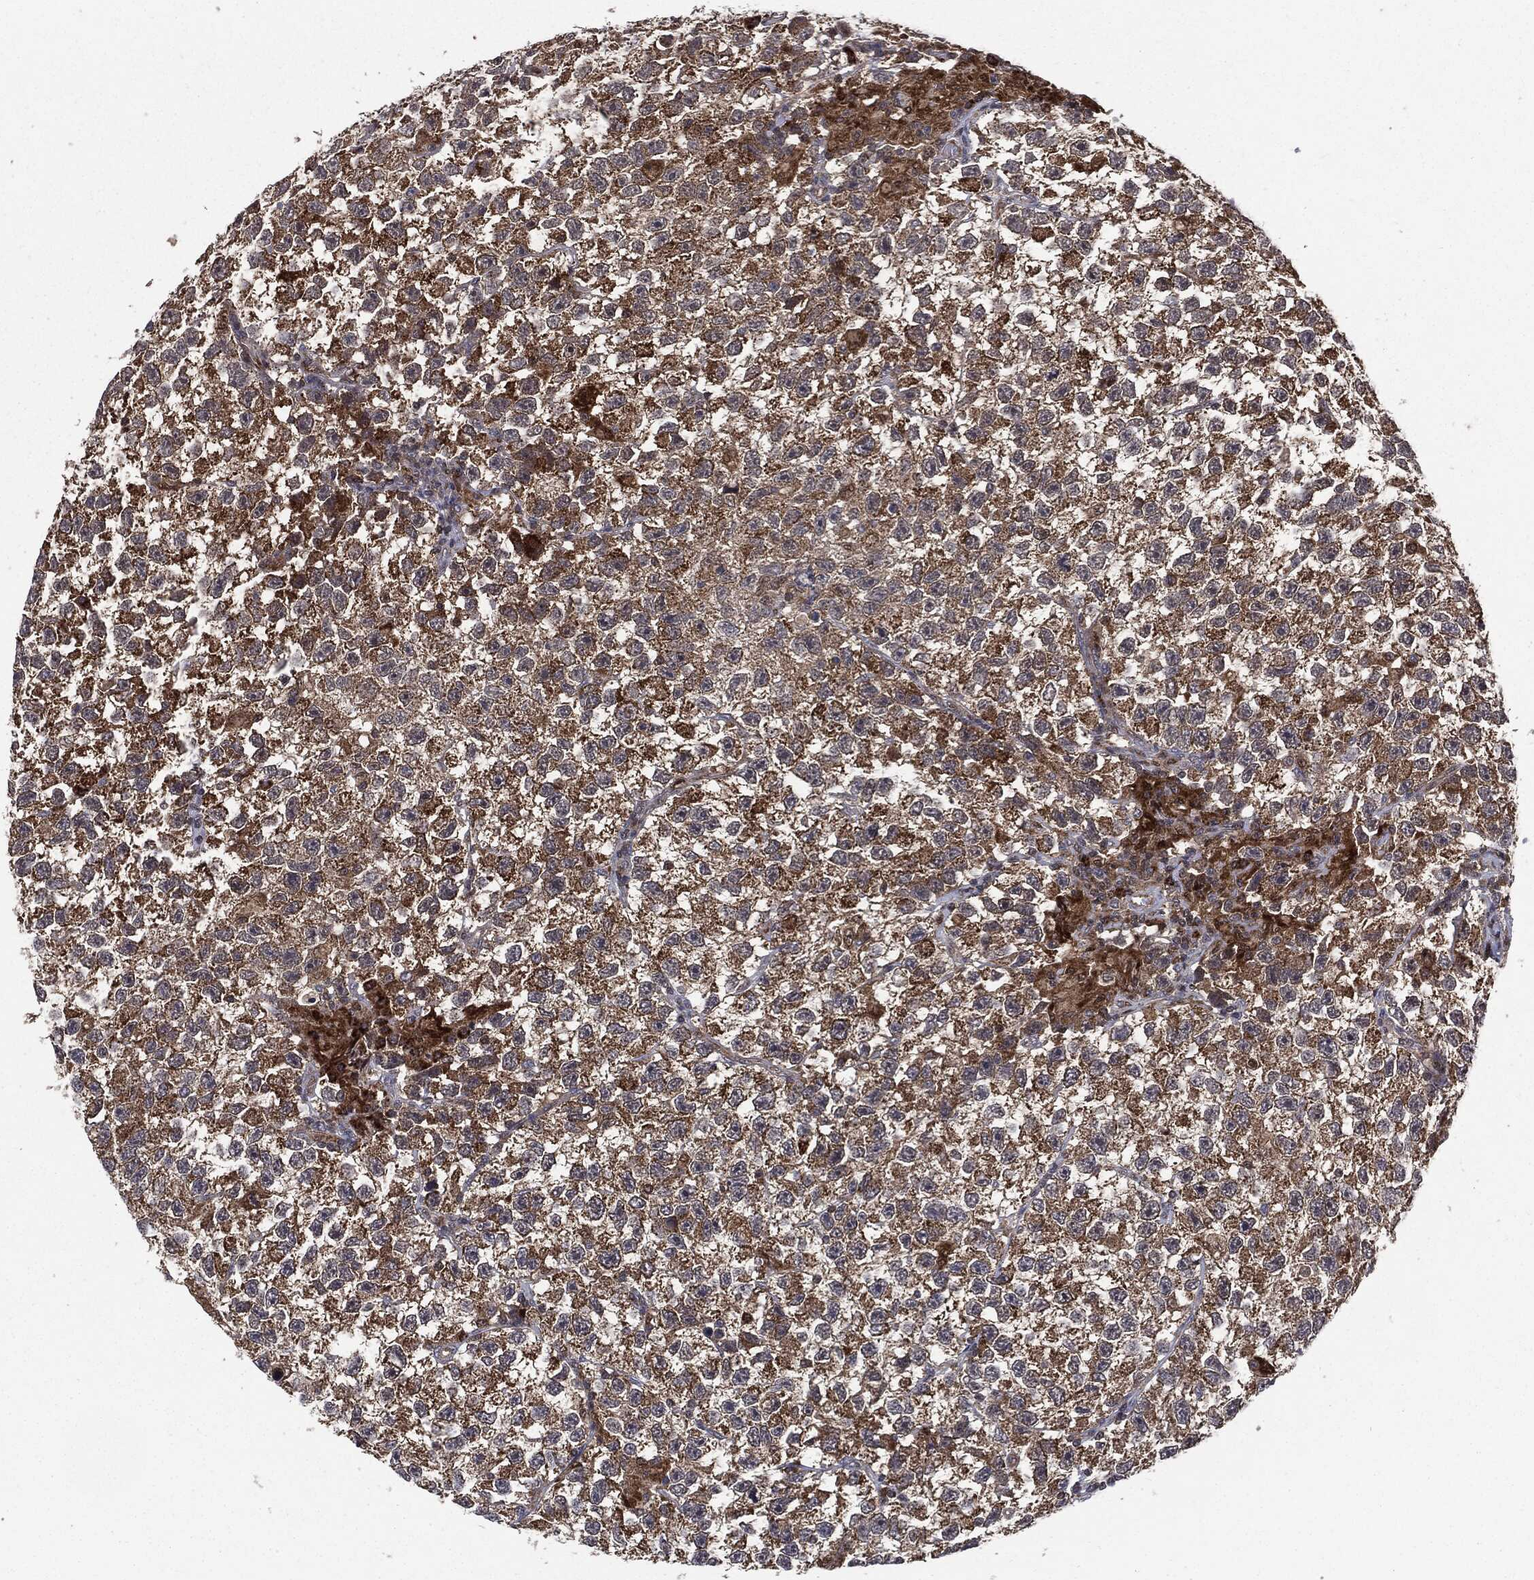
{"staining": {"intensity": "moderate", "quantity": ">75%", "location": "cytoplasmic/membranous"}, "tissue": "testis cancer", "cell_type": "Tumor cells", "image_type": "cancer", "snomed": [{"axis": "morphology", "description": "Seminoma, NOS"}, {"axis": "topography", "description": "Testis"}], "caption": "IHC (DAB (3,3'-diaminobenzidine)) staining of human testis cancer exhibits moderate cytoplasmic/membranous protein expression in approximately >75% of tumor cells.", "gene": "PTPA", "patient": {"sex": "male", "age": 26}}